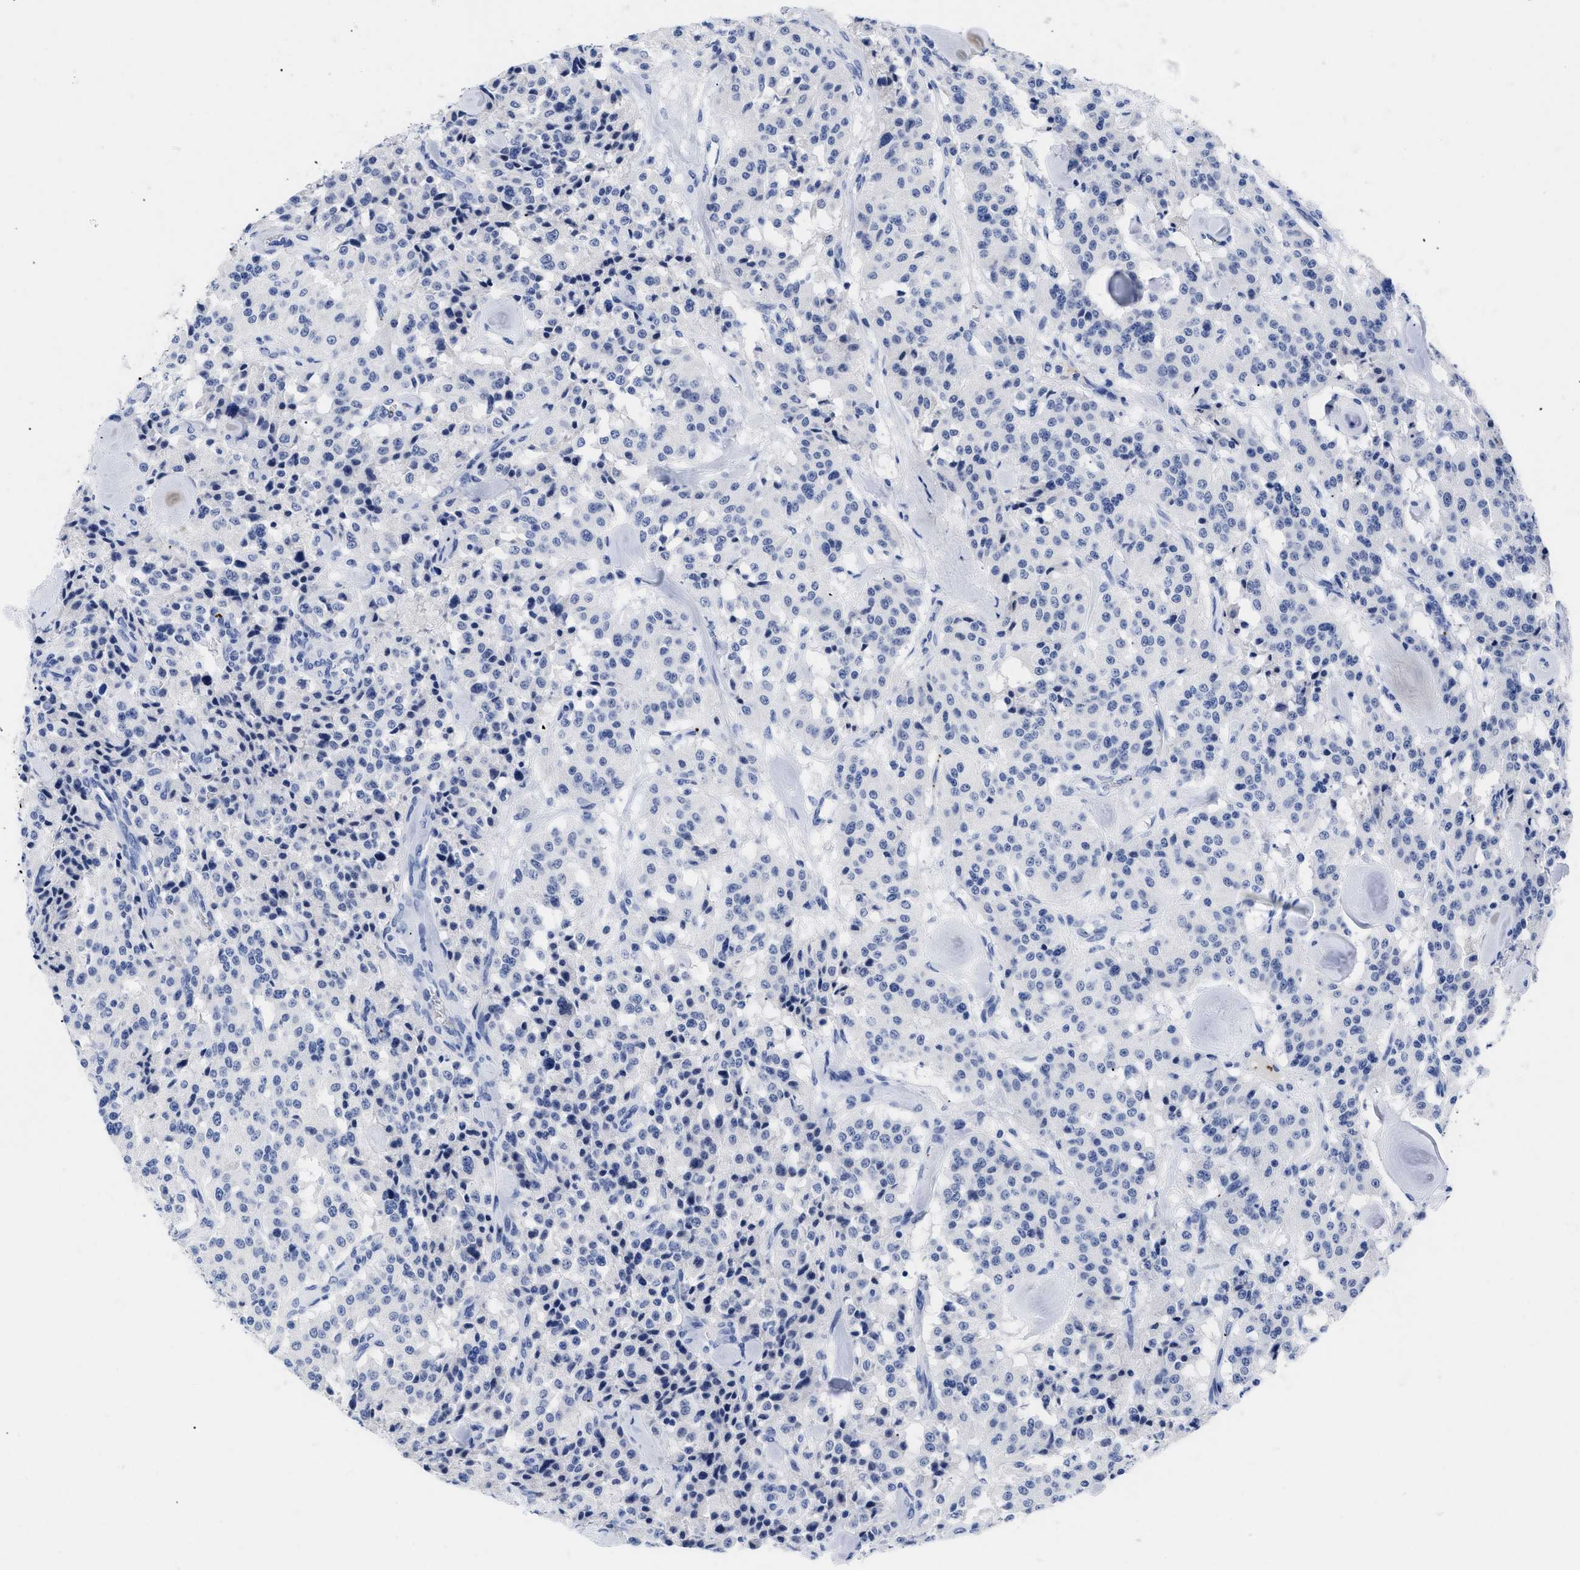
{"staining": {"intensity": "negative", "quantity": "none", "location": "none"}, "tissue": "carcinoid", "cell_type": "Tumor cells", "image_type": "cancer", "snomed": [{"axis": "morphology", "description": "Carcinoid, malignant, NOS"}, {"axis": "topography", "description": "Lung"}], "caption": "The histopathology image reveals no significant expression in tumor cells of carcinoid (malignant).", "gene": "TREML1", "patient": {"sex": "male", "age": 30}}